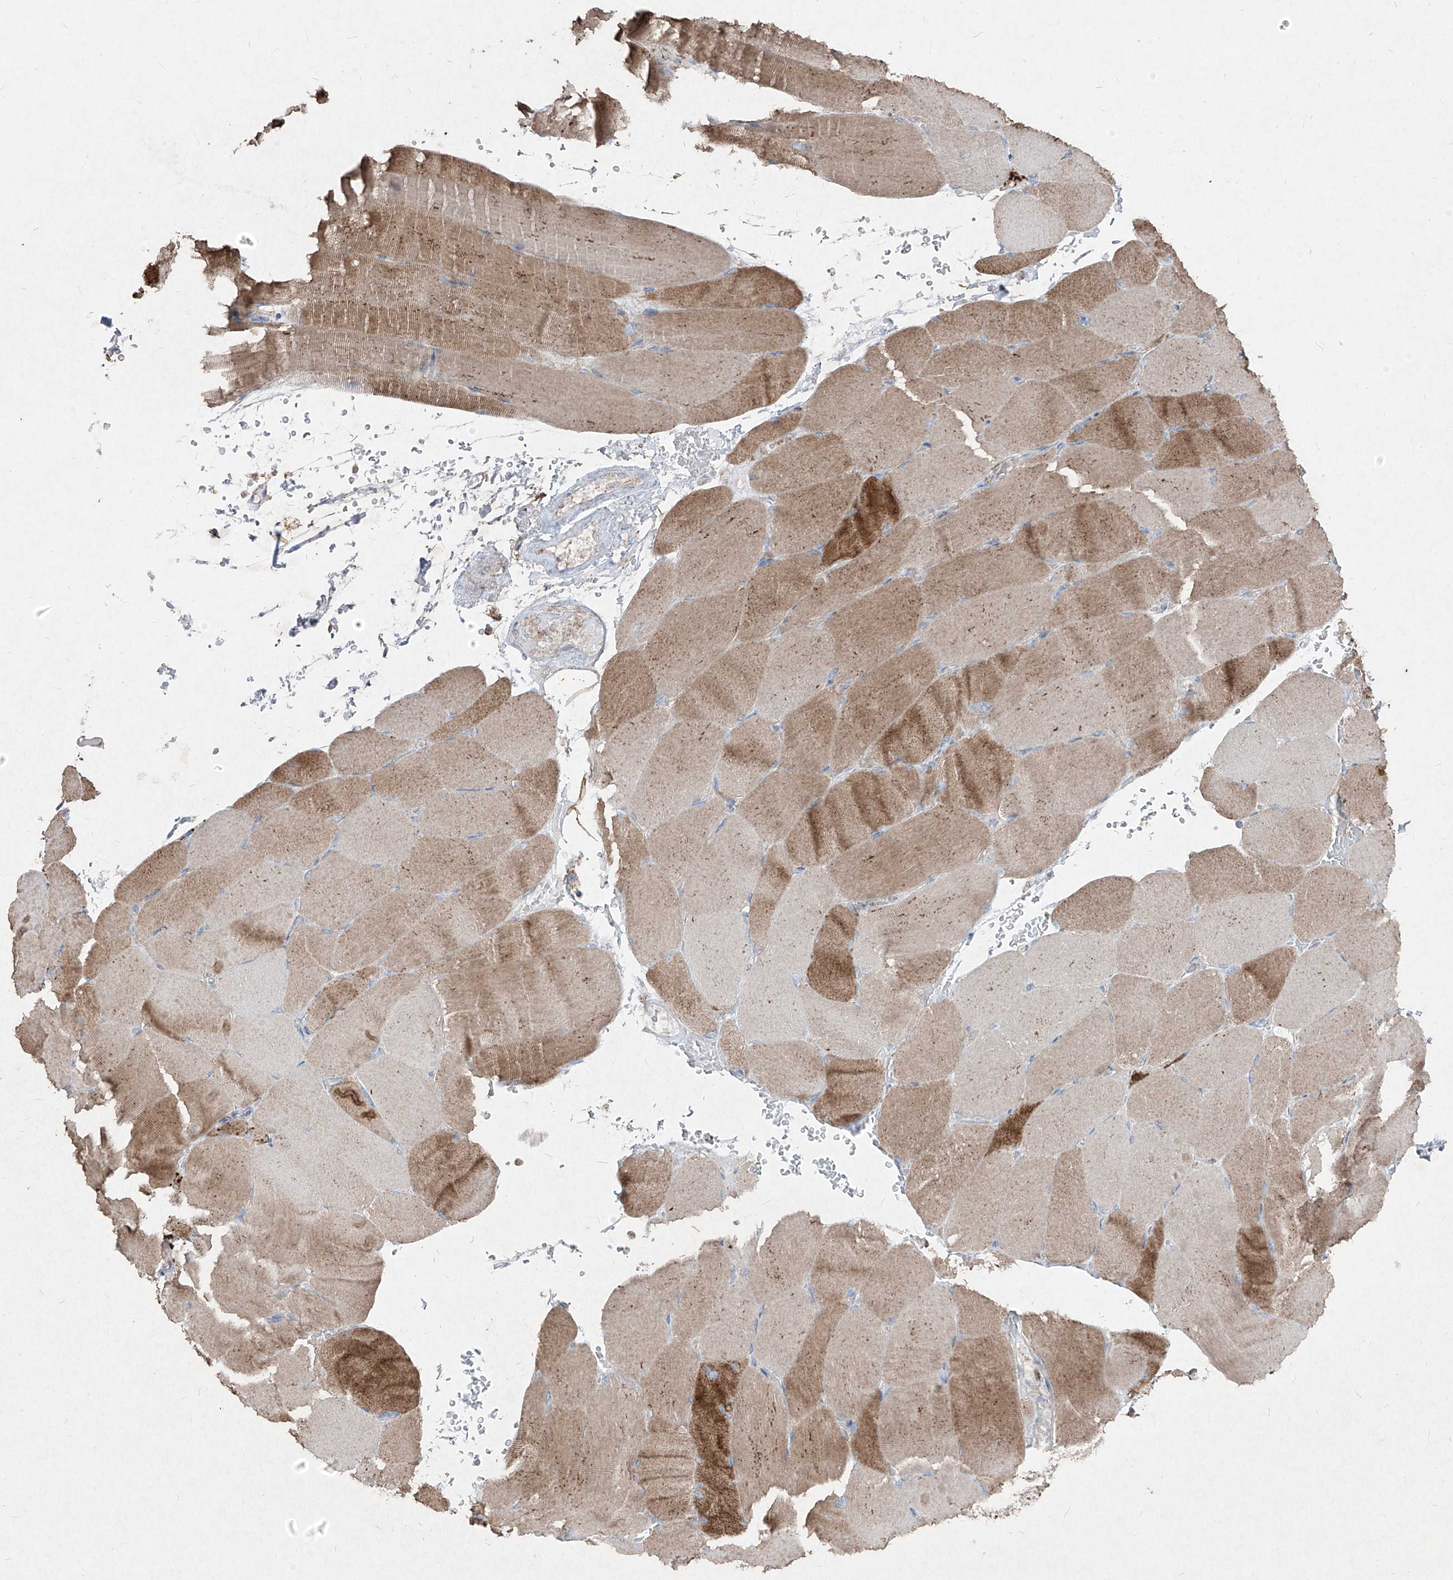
{"staining": {"intensity": "moderate", "quantity": ">75%", "location": "cytoplasmic/membranous"}, "tissue": "skeletal muscle", "cell_type": "Myocytes", "image_type": "normal", "snomed": [{"axis": "morphology", "description": "Normal tissue, NOS"}, {"axis": "topography", "description": "Skeletal muscle"}, {"axis": "topography", "description": "Parathyroid gland"}], "caption": "About >75% of myocytes in normal skeletal muscle exhibit moderate cytoplasmic/membranous protein staining as visualized by brown immunohistochemical staining.", "gene": "ABCD3", "patient": {"sex": "female", "age": 37}}